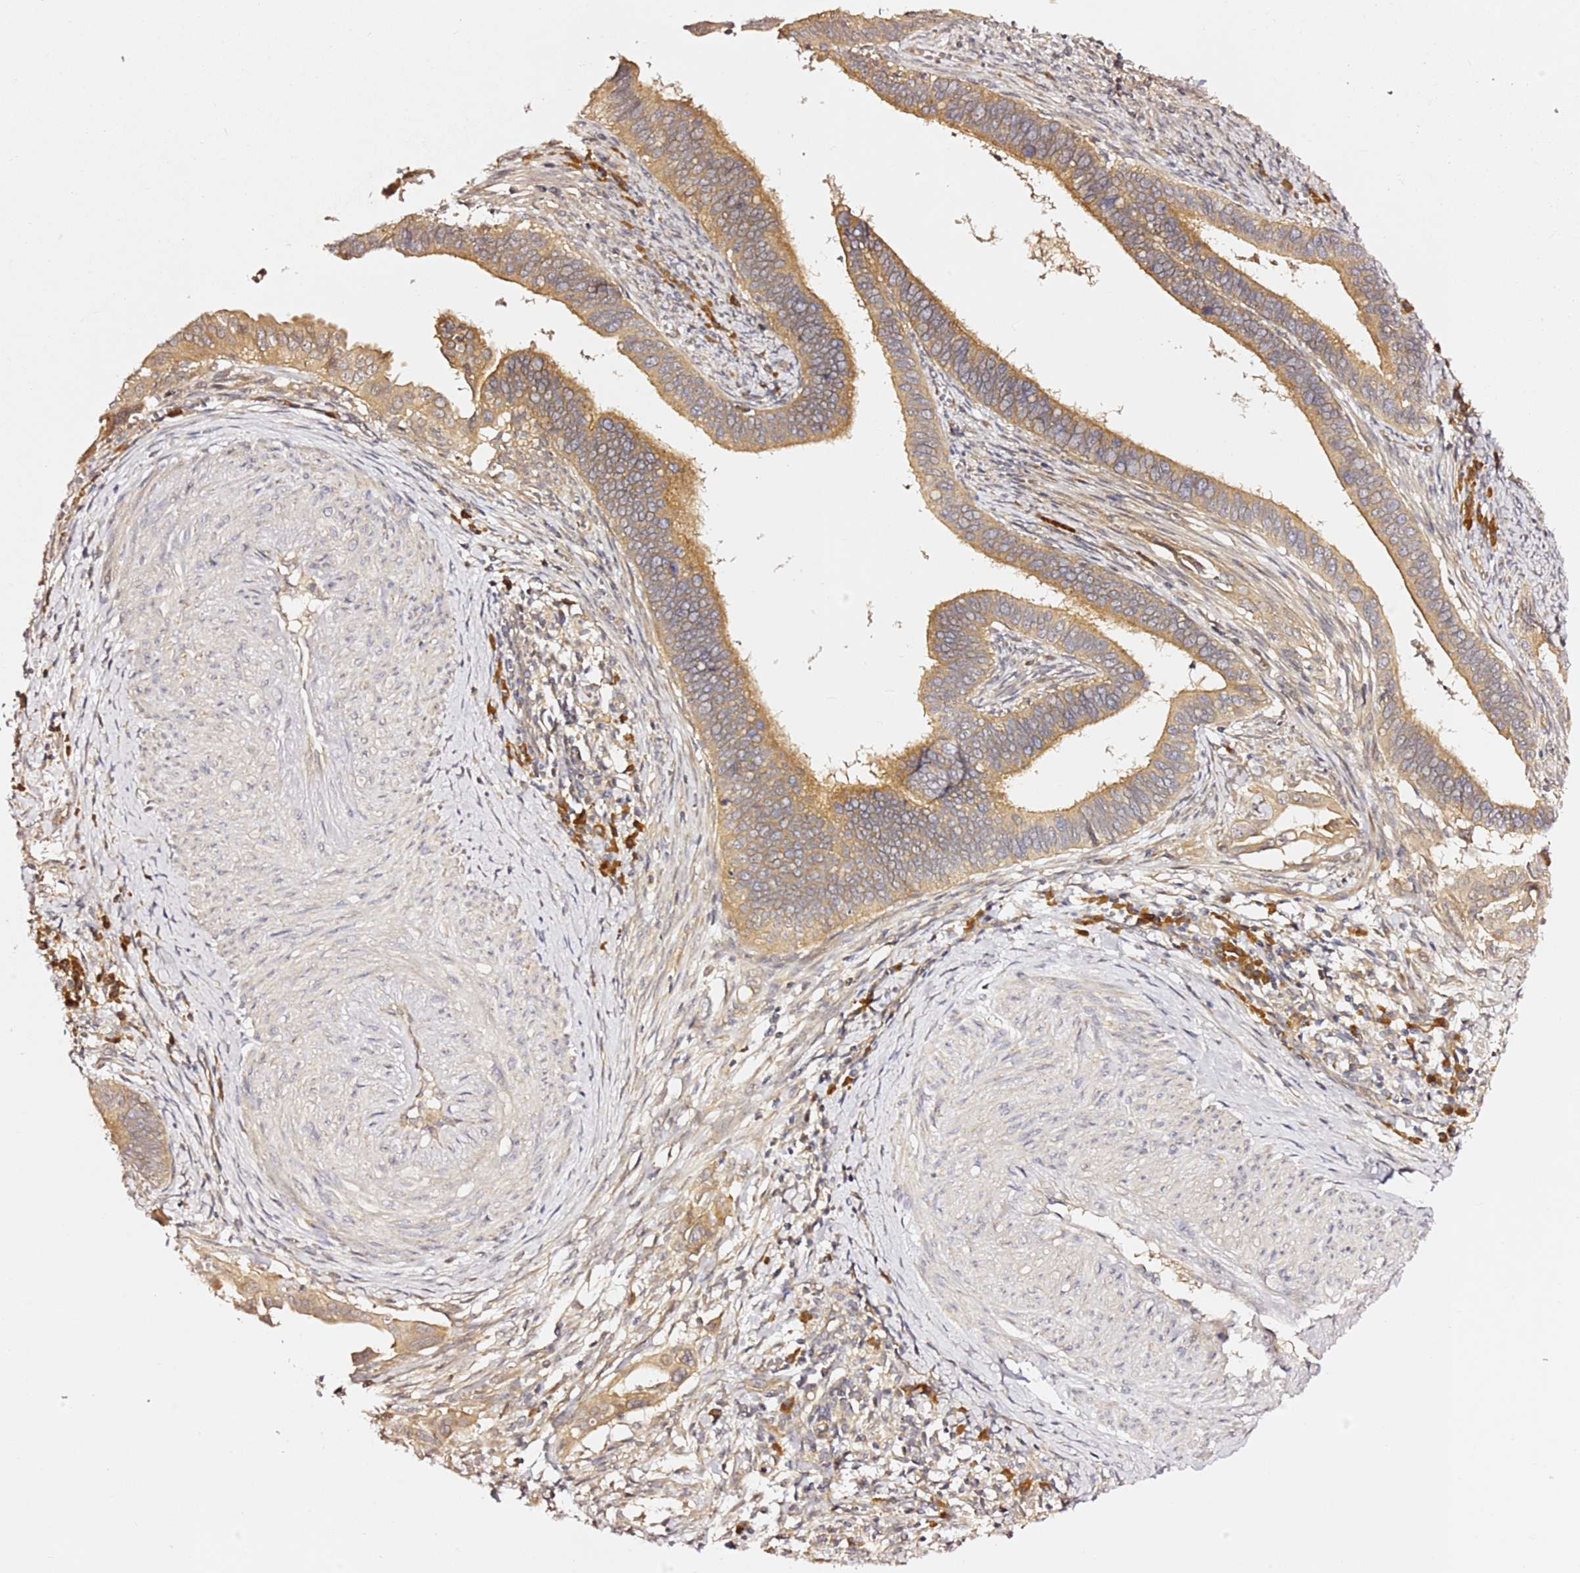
{"staining": {"intensity": "moderate", "quantity": ">75%", "location": "cytoplasmic/membranous"}, "tissue": "cervical cancer", "cell_type": "Tumor cells", "image_type": "cancer", "snomed": [{"axis": "morphology", "description": "Adenocarcinoma, NOS"}, {"axis": "topography", "description": "Cervix"}], "caption": "Moderate cytoplasmic/membranous staining for a protein is identified in about >75% of tumor cells of cervical cancer using IHC.", "gene": "OSBPL2", "patient": {"sex": "female", "age": 42}}